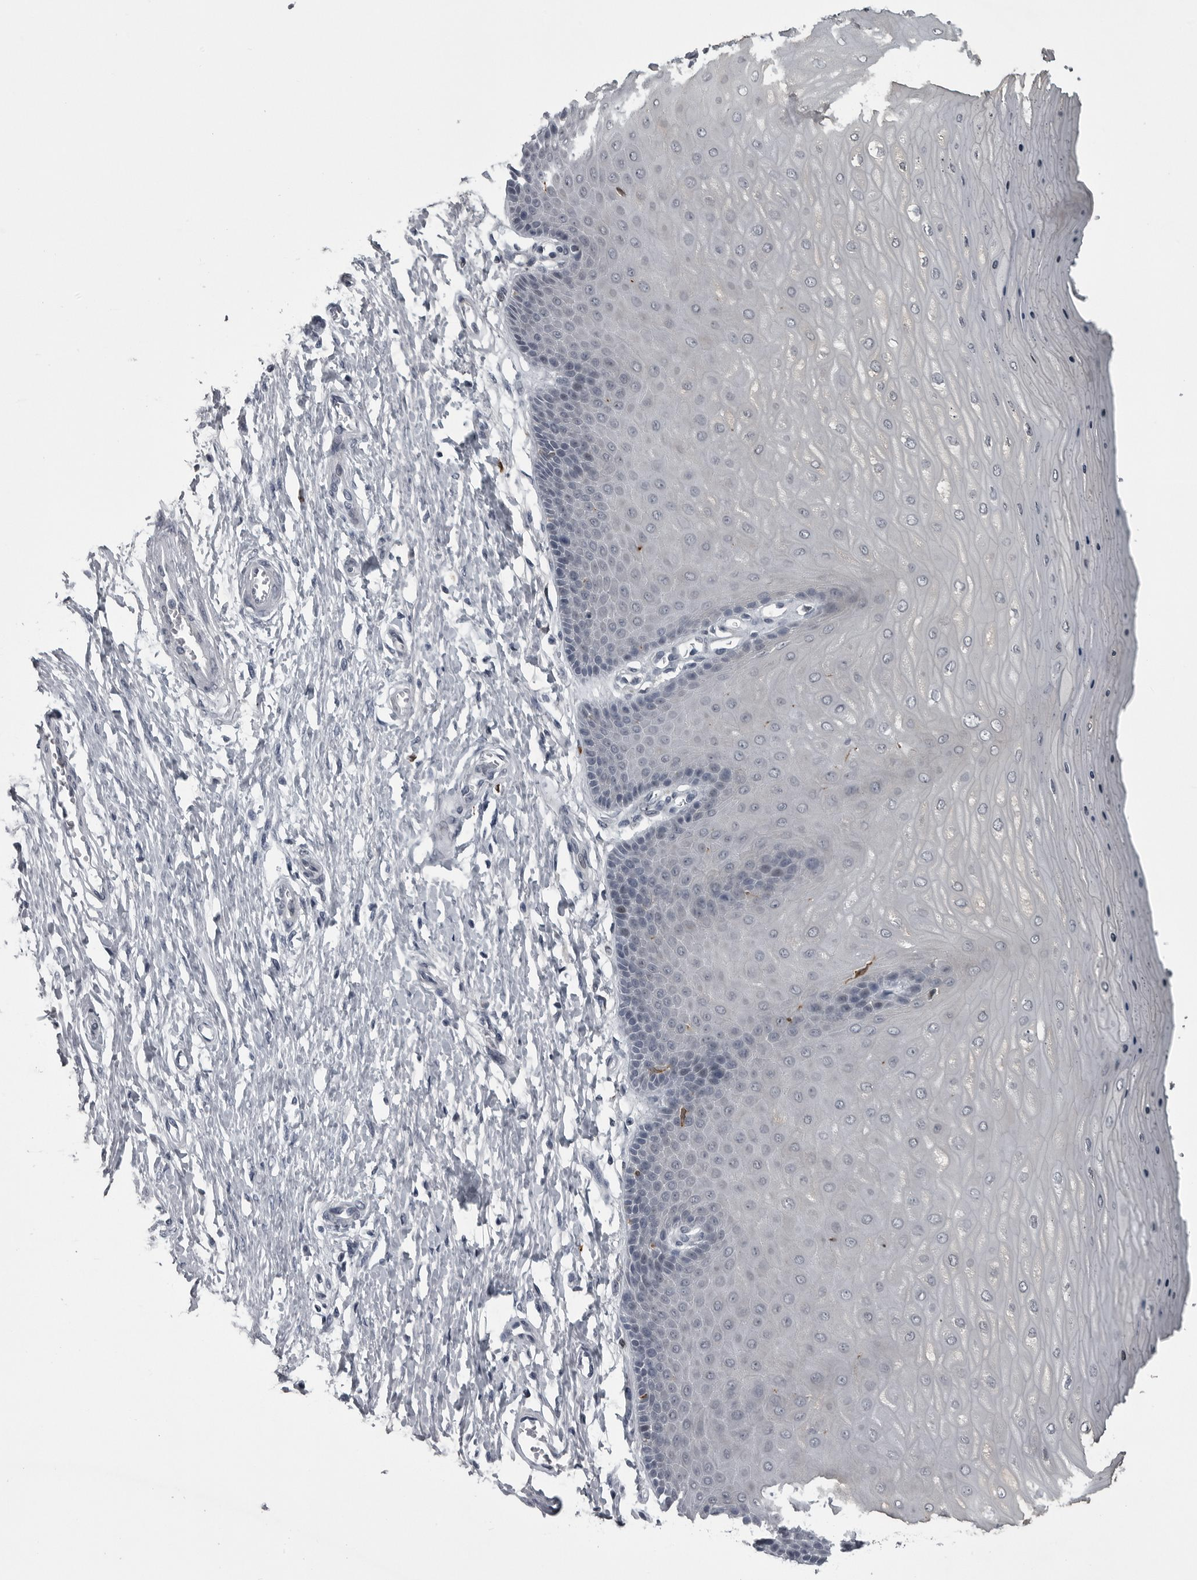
{"staining": {"intensity": "negative", "quantity": "none", "location": "none"}, "tissue": "cervix", "cell_type": "Glandular cells", "image_type": "normal", "snomed": [{"axis": "morphology", "description": "Normal tissue, NOS"}, {"axis": "topography", "description": "Cervix"}], "caption": "DAB (3,3'-diaminobenzidine) immunohistochemical staining of benign human cervix displays no significant positivity in glandular cells. (DAB immunohistochemistry visualized using brightfield microscopy, high magnification).", "gene": "LYSMD1", "patient": {"sex": "female", "age": 55}}